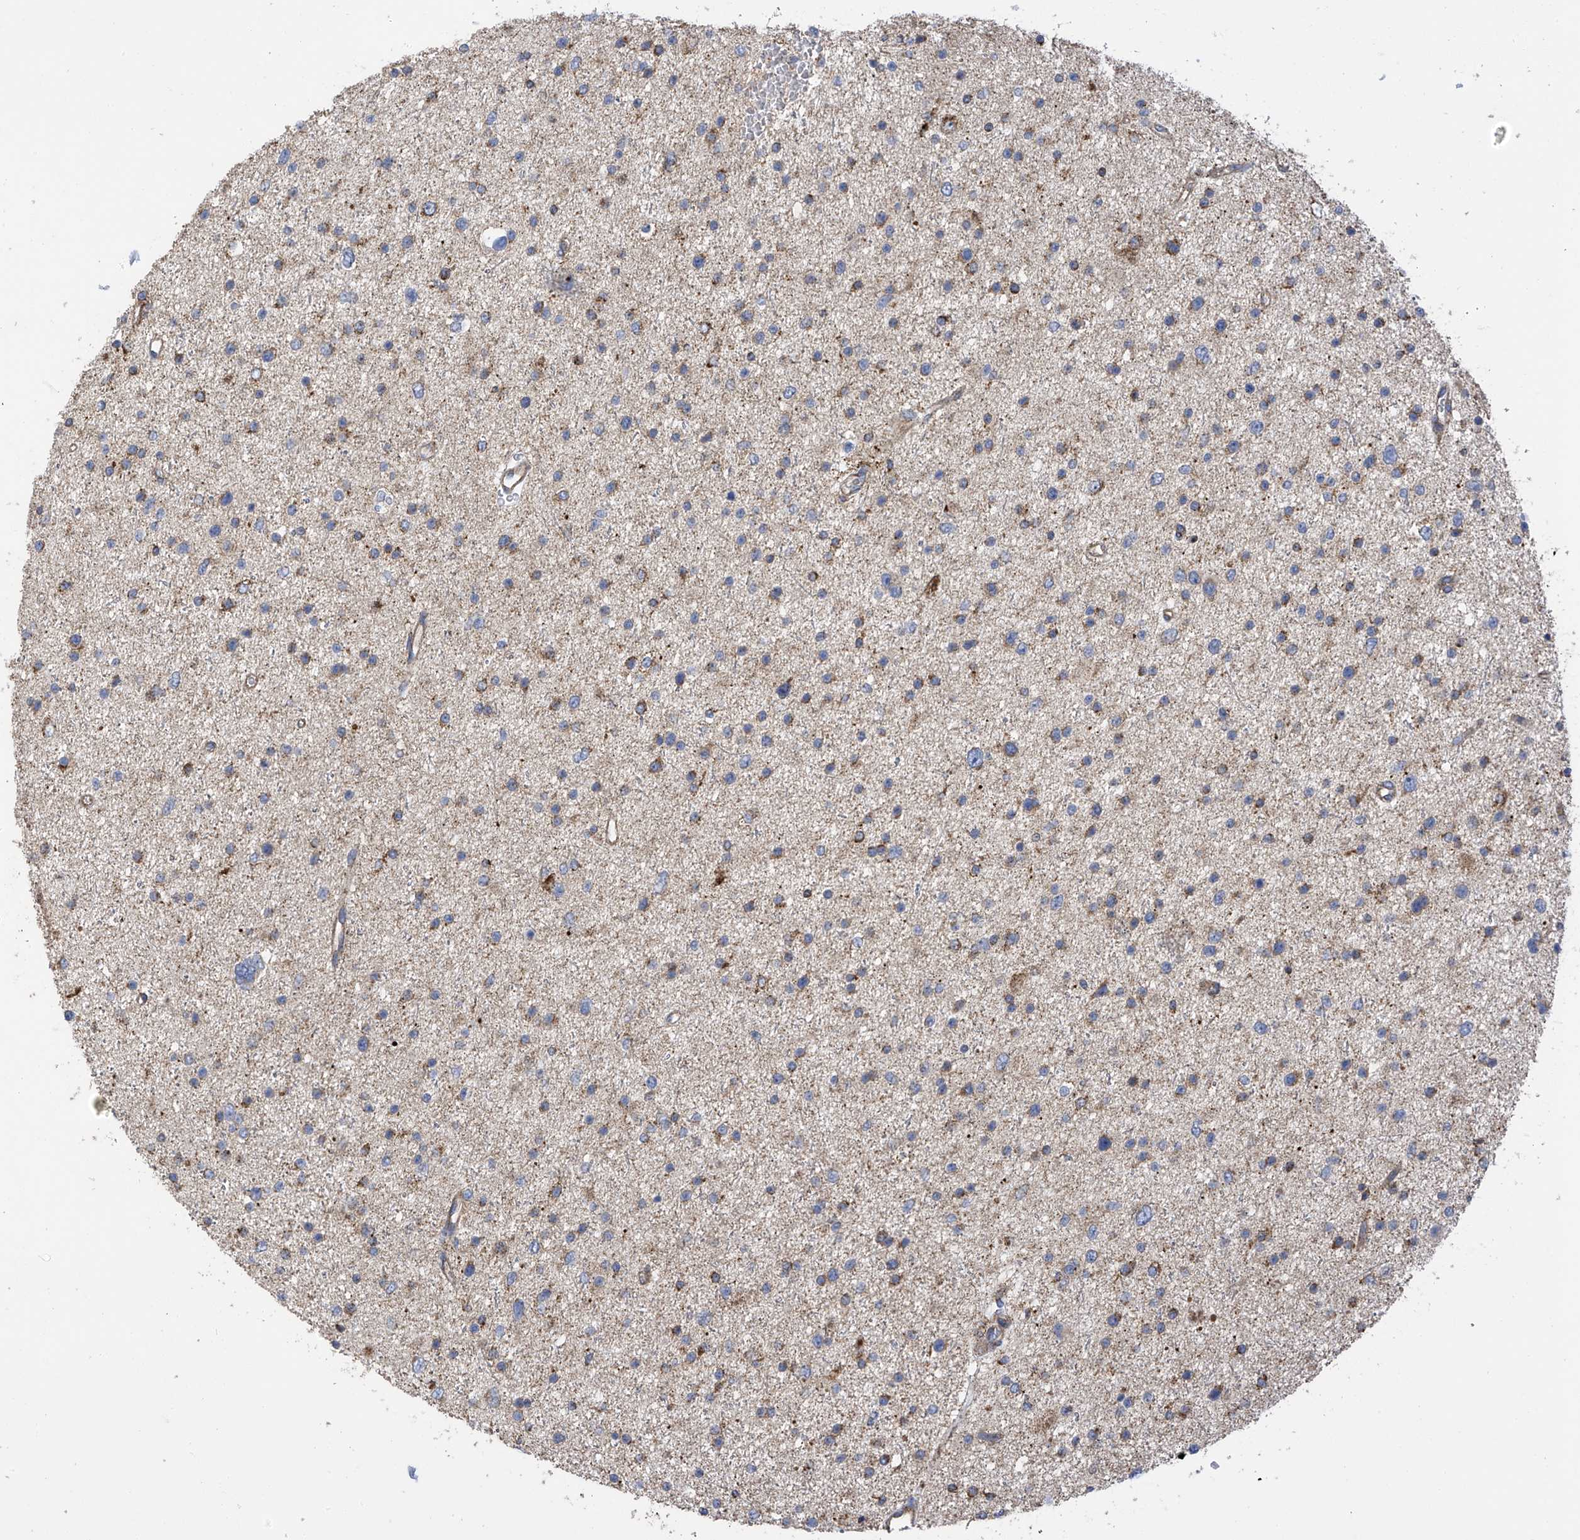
{"staining": {"intensity": "moderate", "quantity": "<25%", "location": "cytoplasmic/membranous"}, "tissue": "glioma", "cell_type": "Tumor cells", "image_type": "cancer", "snomed": [{"axis": "morphology", "description": "Glioma, malignant, Low grade"}, {"axis": "topography", "description": "Brain"}], "caption": "This is an image of immunohistochemistry staining of glioma, which shows moderate expression in the cytoplasmic/membranous of tumor cells.", "gene": "ITM2B", "patient": {"sex": "female", "age": 37}}